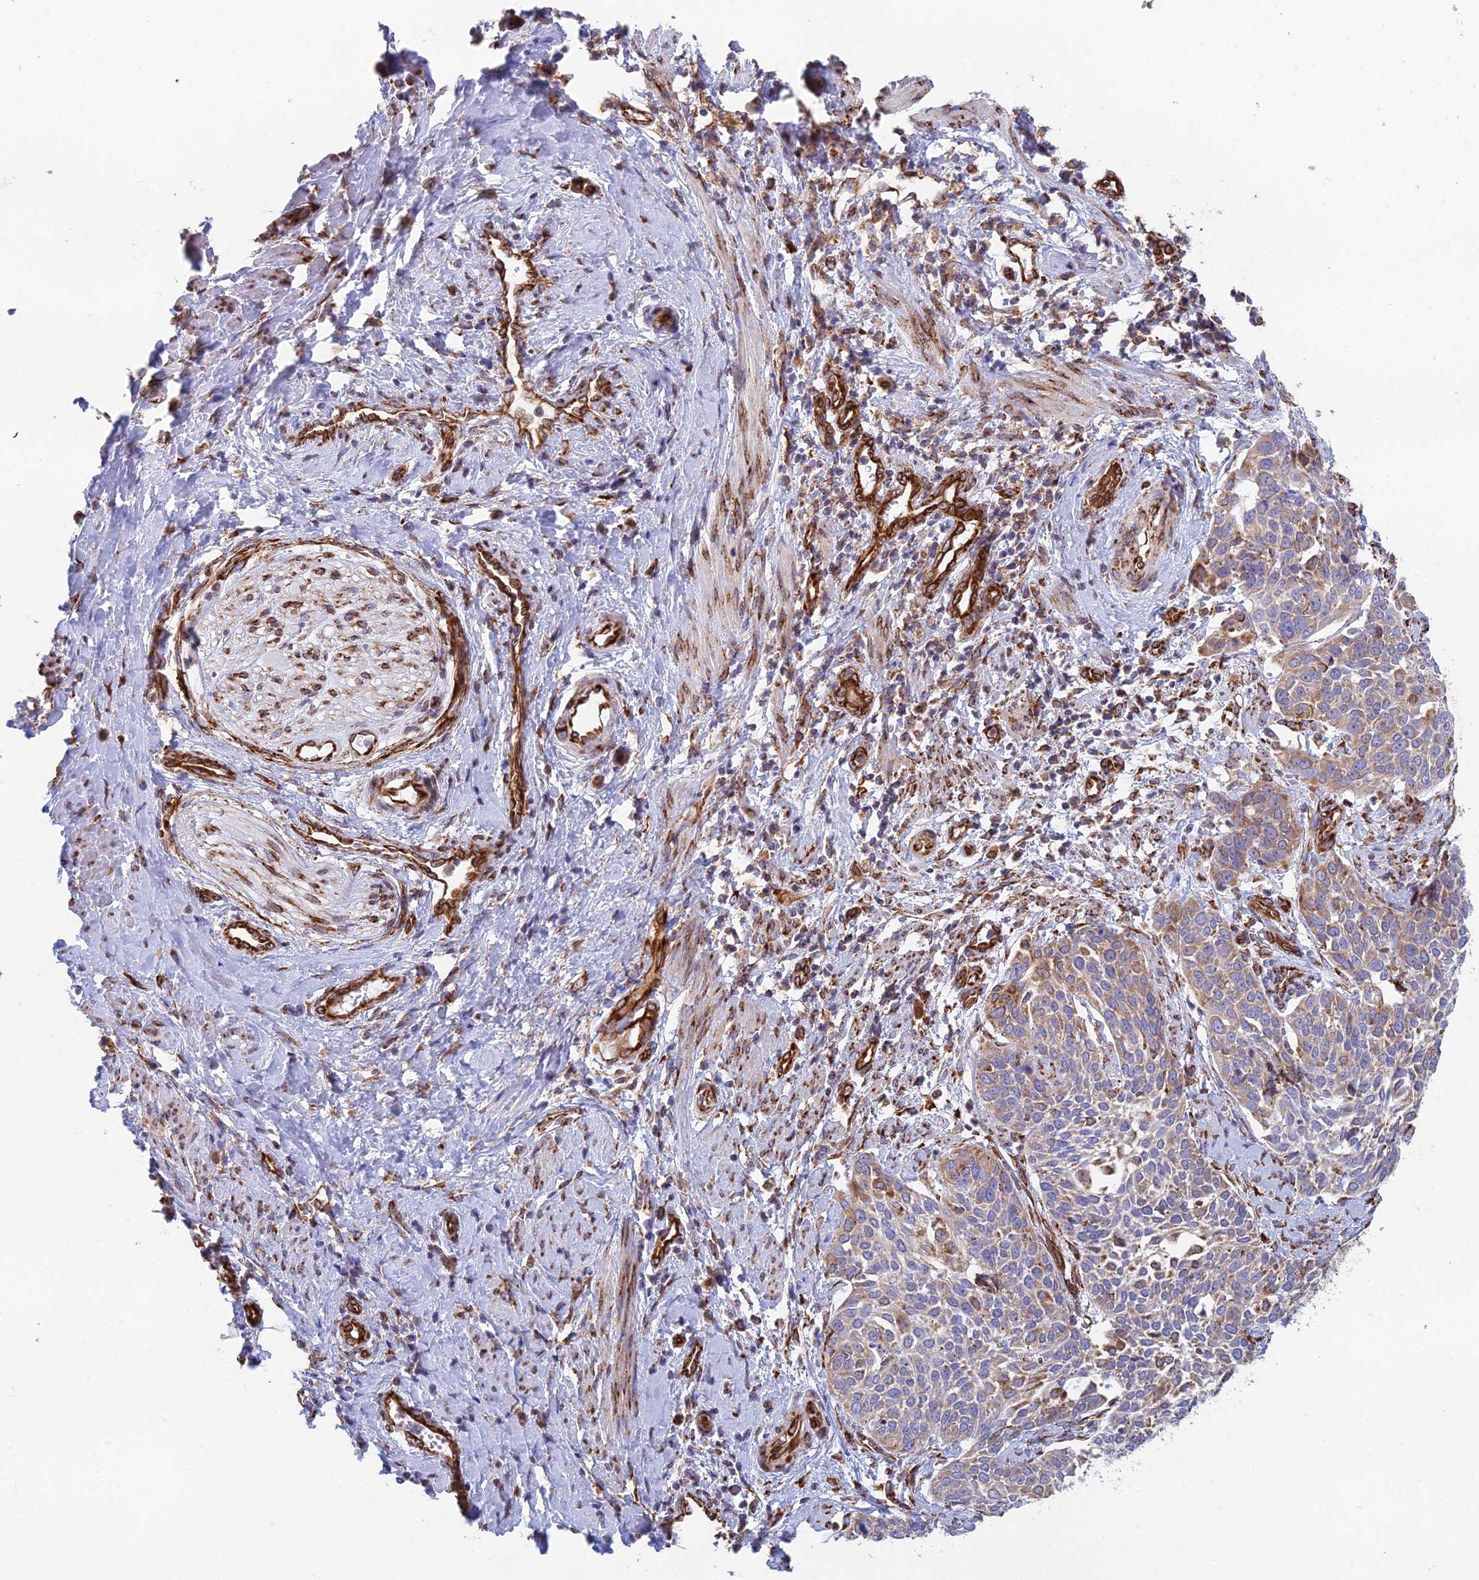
{"staining": {"intensity": "weak", "quantity": ">75%", "location": "cytoplasmic/membranous"}, "tissue": "cervical cancer", "cell_type": "Tumor cells", "image_type": "cancer", "snomed": [{"axis": "morphology", "description": "Squamous cell carcinoma, NOS"}, {"axis": "topography", "description": "Cervix"}], "caption": "There is low levels of weak cytoplasmic/membranous positivity in tumor cells of cervical squamous cell carcinoma, as demonstrated by immunohistochemical staining (brown color).", "gene": "CCDC69", "patient": {"sex": "female", "age": 44}}